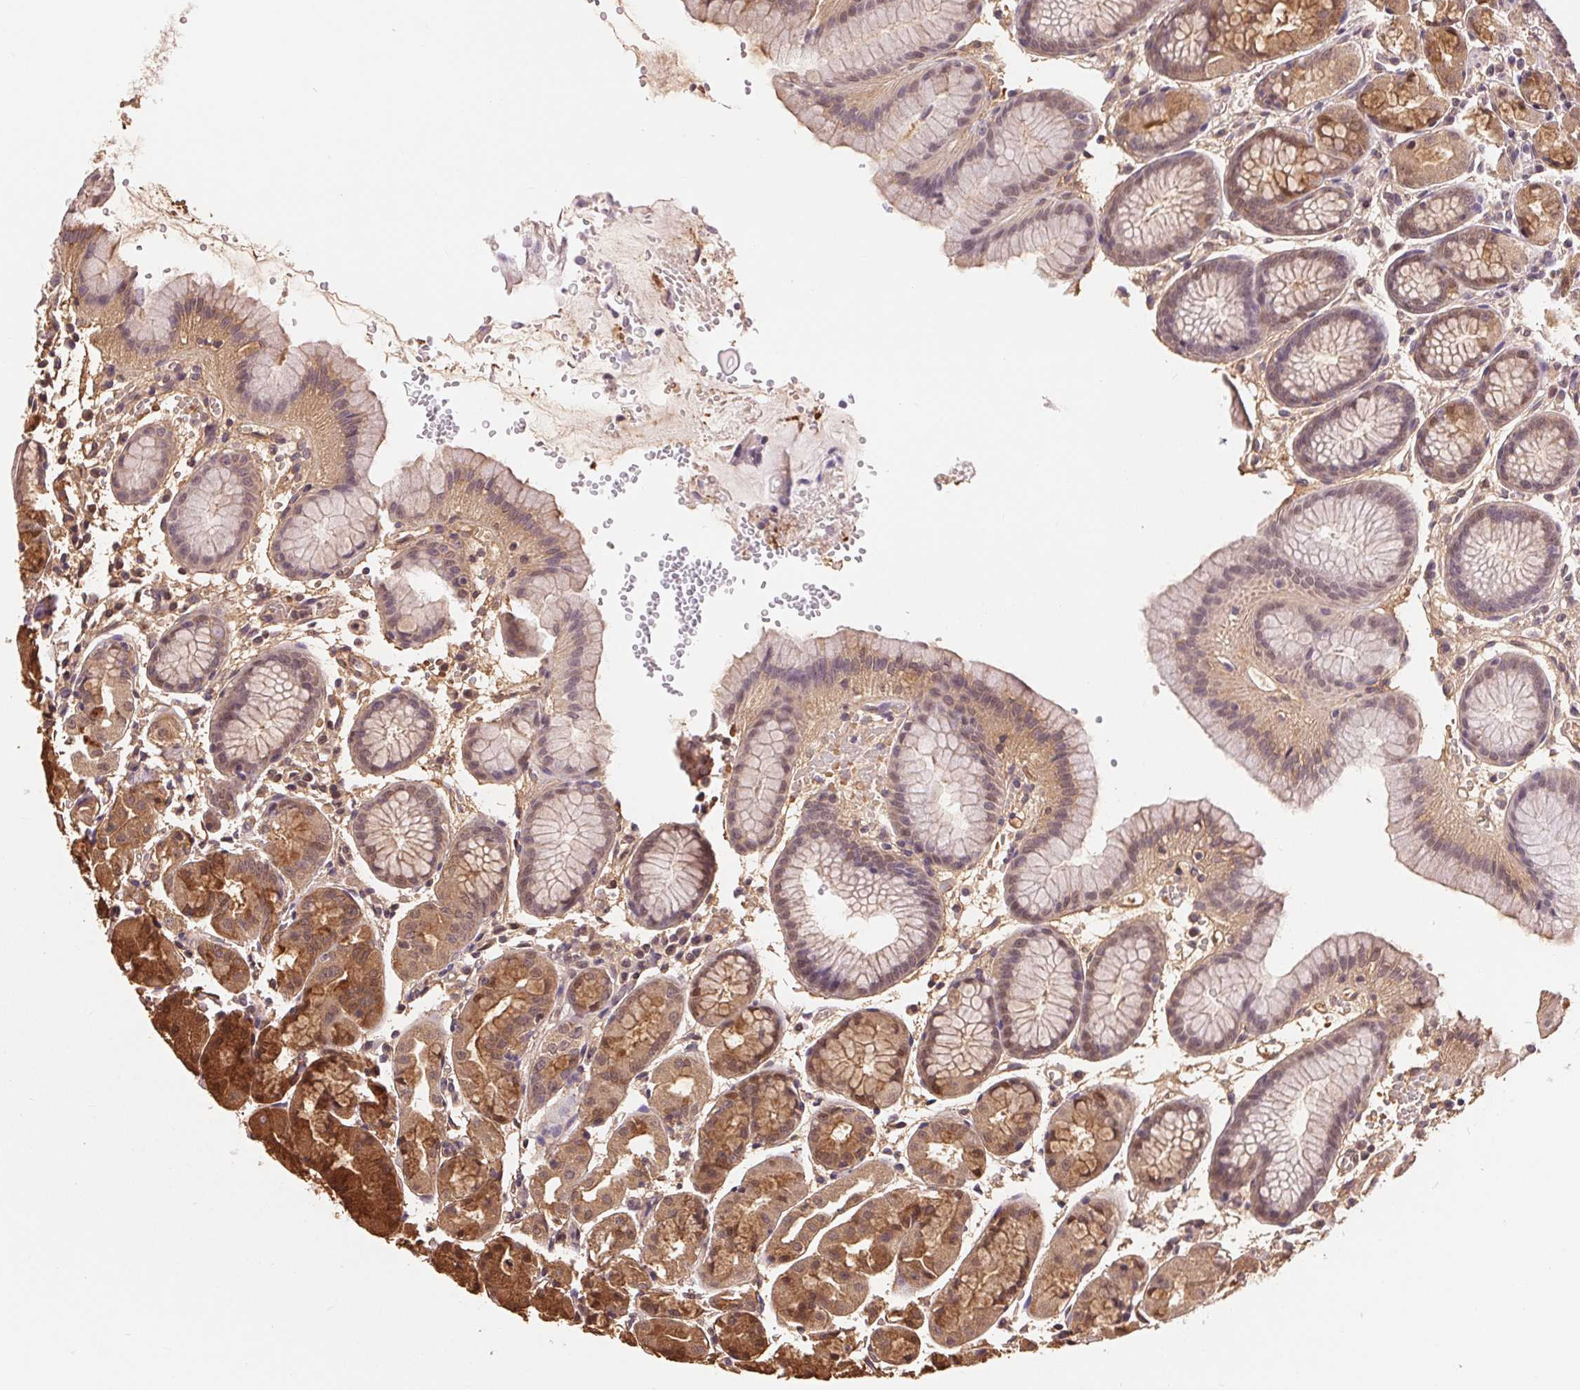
{"staining": {"intensity": "moderate", "quantity": "25%-75%", "location": "cytoplasmic/membranous,nuclear"}, "tissue": "stomach", "cell_type": "Glandular cells", "image_type": "normal", "snomed": [{"axis": "morphology", "description": "Normal tissue, NOS"}, {"axis": "topography", "description": "Stomach, upper"}], "caption": "A brown stain labels moderate cytoplasmic/membranous,nuclear positivity of a protein in glandular cells of unremarkable stomach. (DAB IHC with brightfield microscopy, high magnification).", "gene": "TMEM273", "patient": {"sex": "male", "age": 47}}